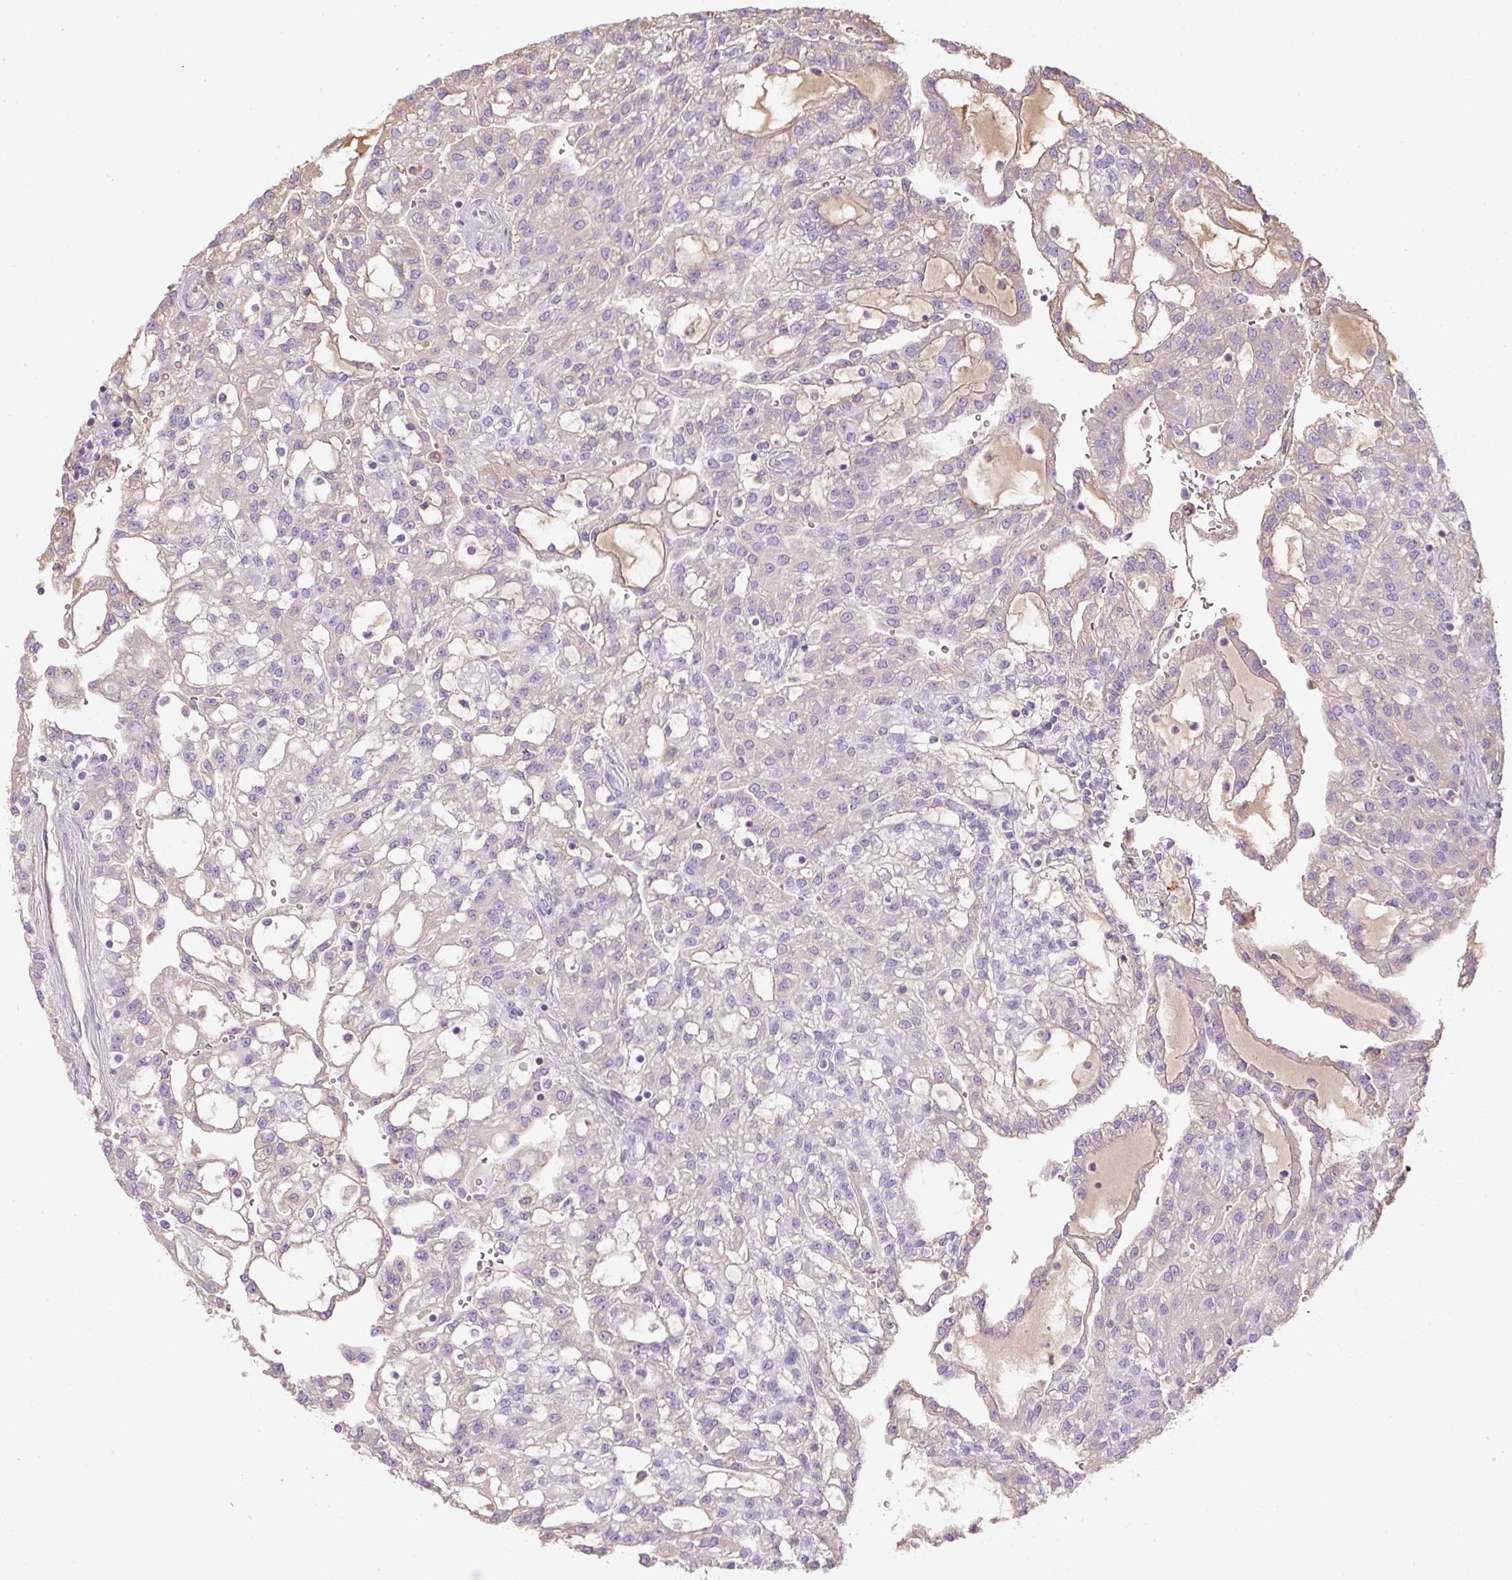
{"staining": {"intensity": "negative", "quantity": "none", "location": "none"}, "tissue": "renal cancer", "cell_type": "Tumor cells", "image_type": "cancer", "snomed": [{"axis": "morphology", "description": "Adenocarcinoma, NOS"}, {"axis": "topography", "description": "Kidney"}], "caption": "Histopathology image shows no protein expression in tumor cells of adenocarcinoma (renal) tissue. (Stains: DAB (3,3'-diaminobenzidine) IHC with hematoxylin counter stain, Microscopy: brightfield microscopy at high magnification).", "gene": "APOA1", "patient": {"sex": "male", "age": 63}}